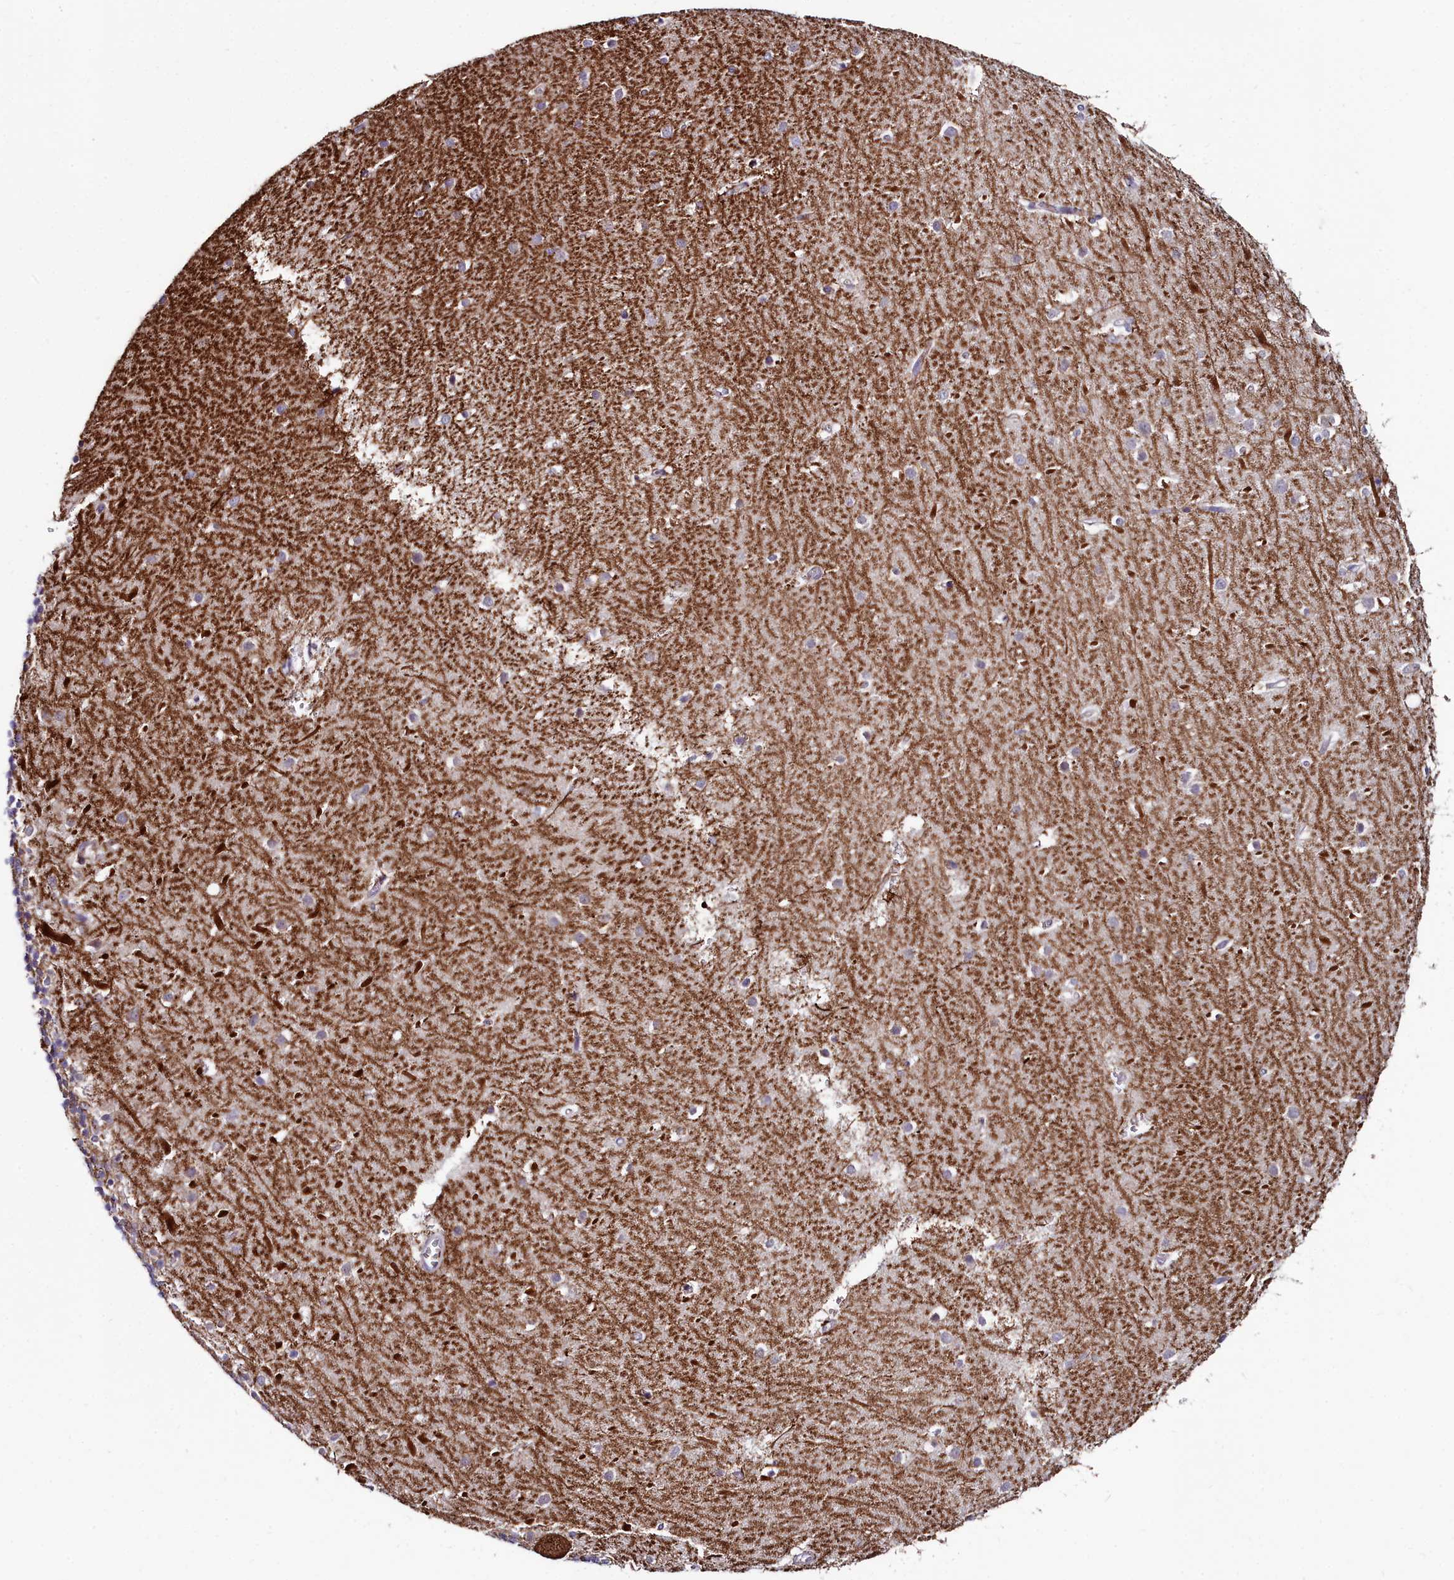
{"staining": {"intensity": "moderate", "quantity": "25%-75%", "location": "cytoplasmic/membranous"}, "tissue": "cerebellum", "cell_type": "Cells in granular layer", "image_type": "normal", "snomed": [{"axis": "morphology", "description": "Normal tissue, NOS"}, {"axis": "topography", "description": "Cerebellum"}], "caption": "The image displays a brown stain indicating the presence of a protein in the cytoplasmic/membranous of cells in granular layer in cerebellum.", "gene": "KCTD18", "patient": {"sex": "male", "age": 54}}